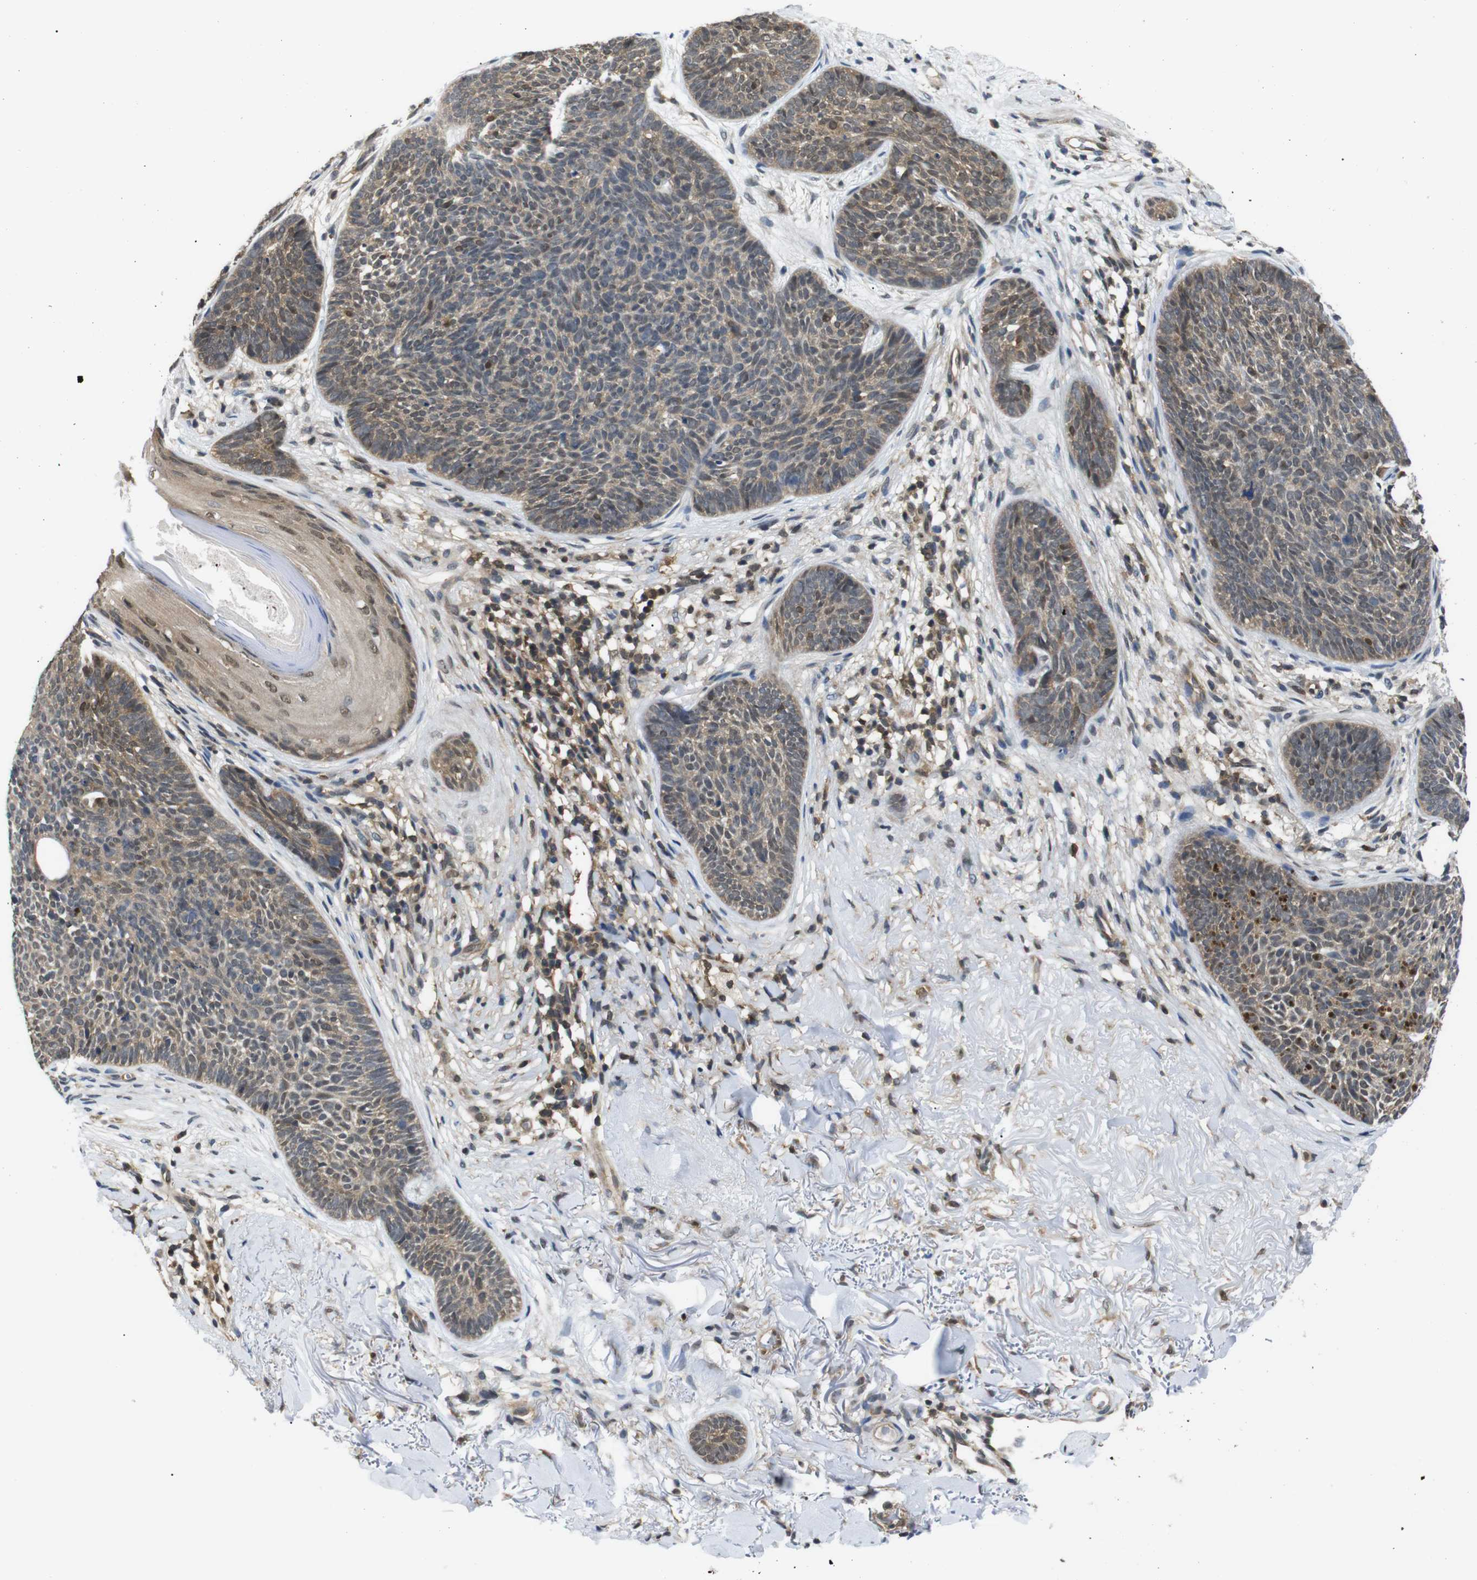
{"staining": {"intensity": "weak", "quantity": ">75%", "location": "cytoplasmic/membranous,nuclear"}, "tissue": "skin cancer", "cell_type": "Tumor cells", "image_type": "cancer", "snomed": [{"axis": "morphology", "description": "Basal cell carcinoma"}, {"axis": "topography", "description": "Skin"}], "caption": "This is a micrograph of immunohistochemistry (IHC) staining of skin basal cell carcinoma, which shows weak expression in the cytoplasmic/membranous and nuclear of tumor cells.", "gene": "UBXN1", "patient": {"sex": "female", "age": 70}}